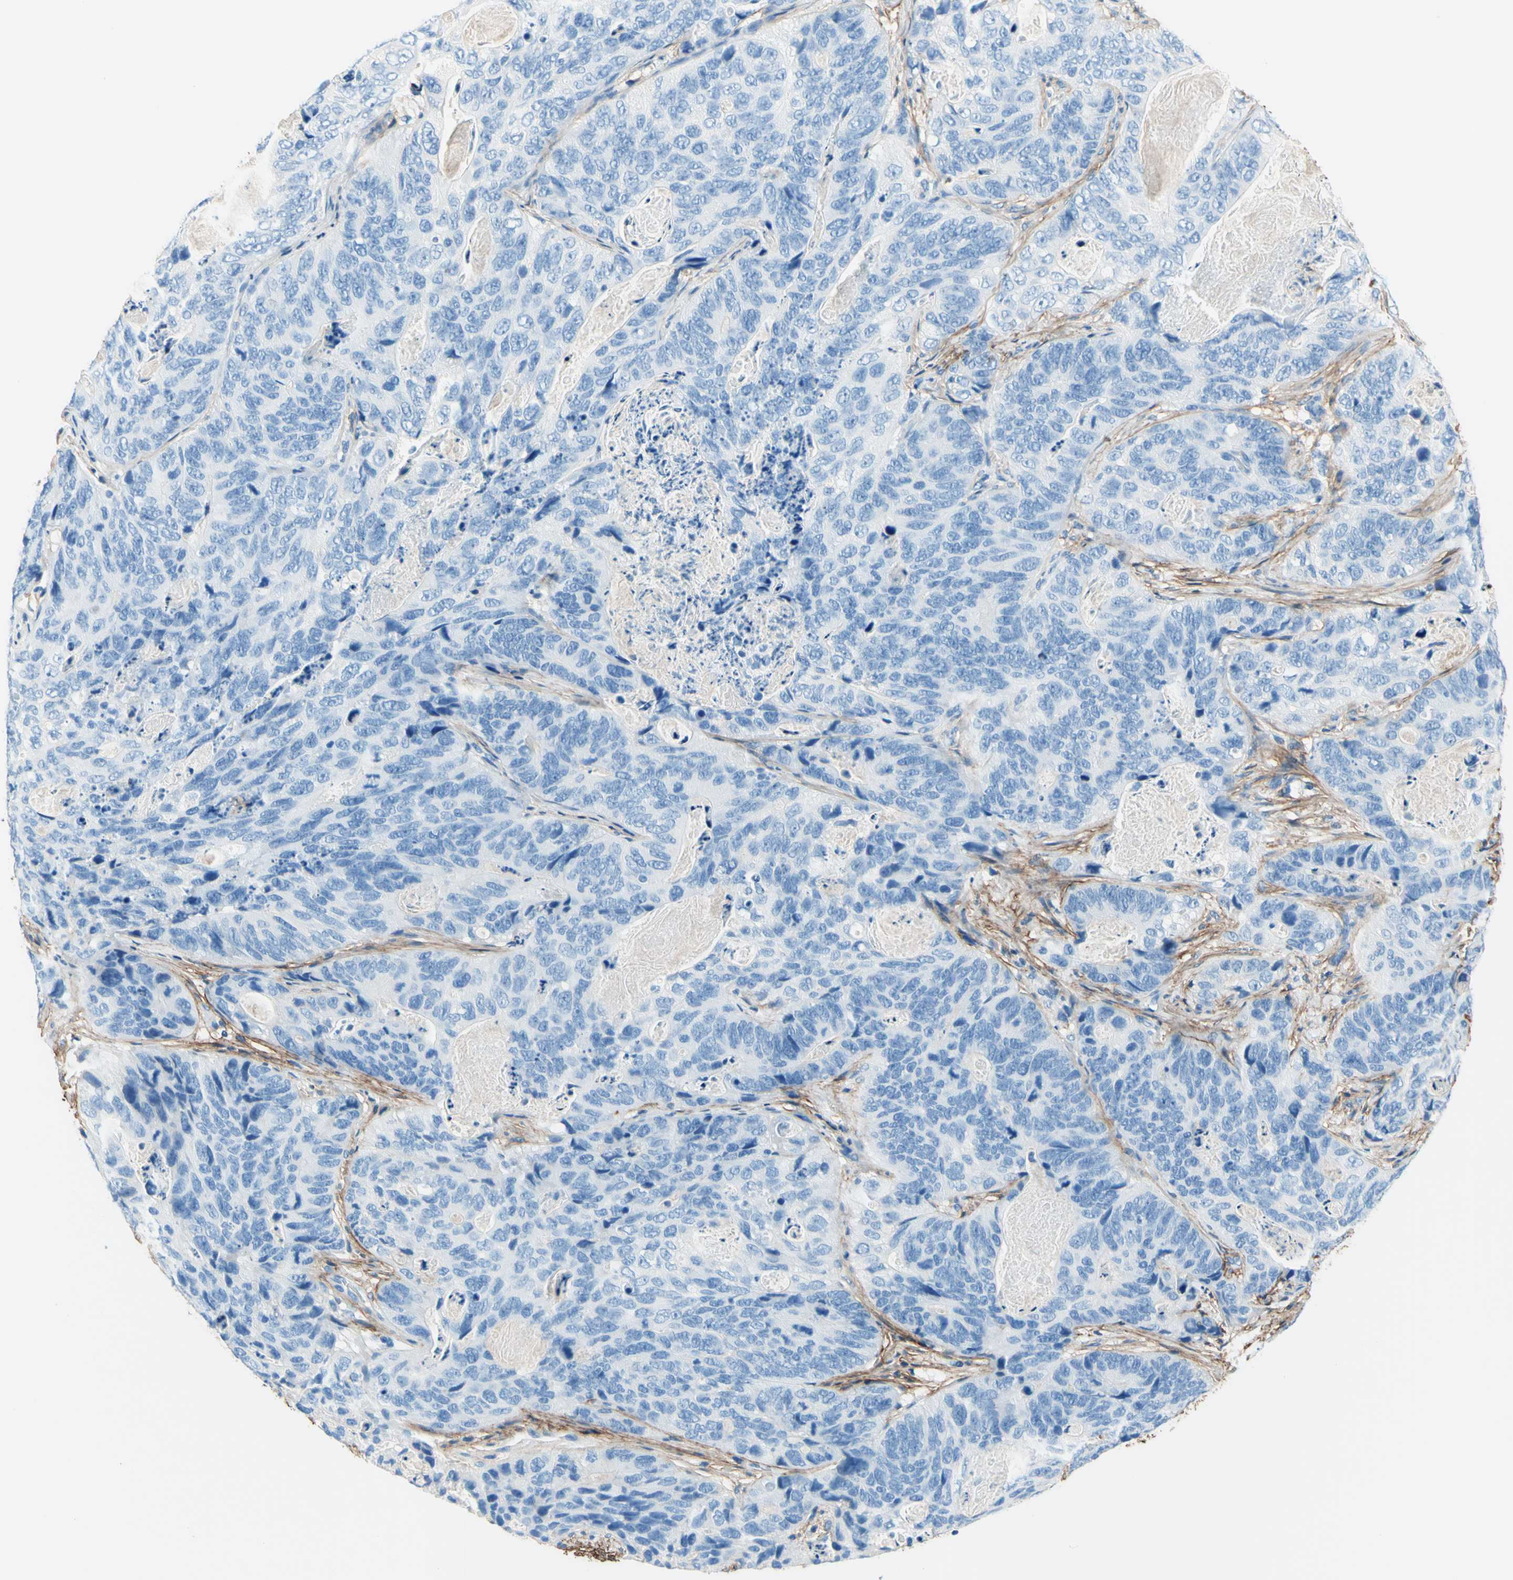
{"staining": {"intensity": "negative", "quantity": "none", "location": "none"}, "tissue": "stomach cancer", "cell_type": "Tumor cells", "image_type": "cancer", "snomed": [{"axis": "morphology", "description": "Adenocarcinoma, NOS"}, {"axis": "topography", "description": "Stomach"}], "caption": "High magnification brightfield microscopy of stomach adenocarcinoma stained with DAB (3,3'-diaminobenzidine) (brown) and counterstained with hematoxylin (blue): tumor cells show no significant positivity.", "gene": "MFAP5", "patient": {"sex": "female", "age": 89}}